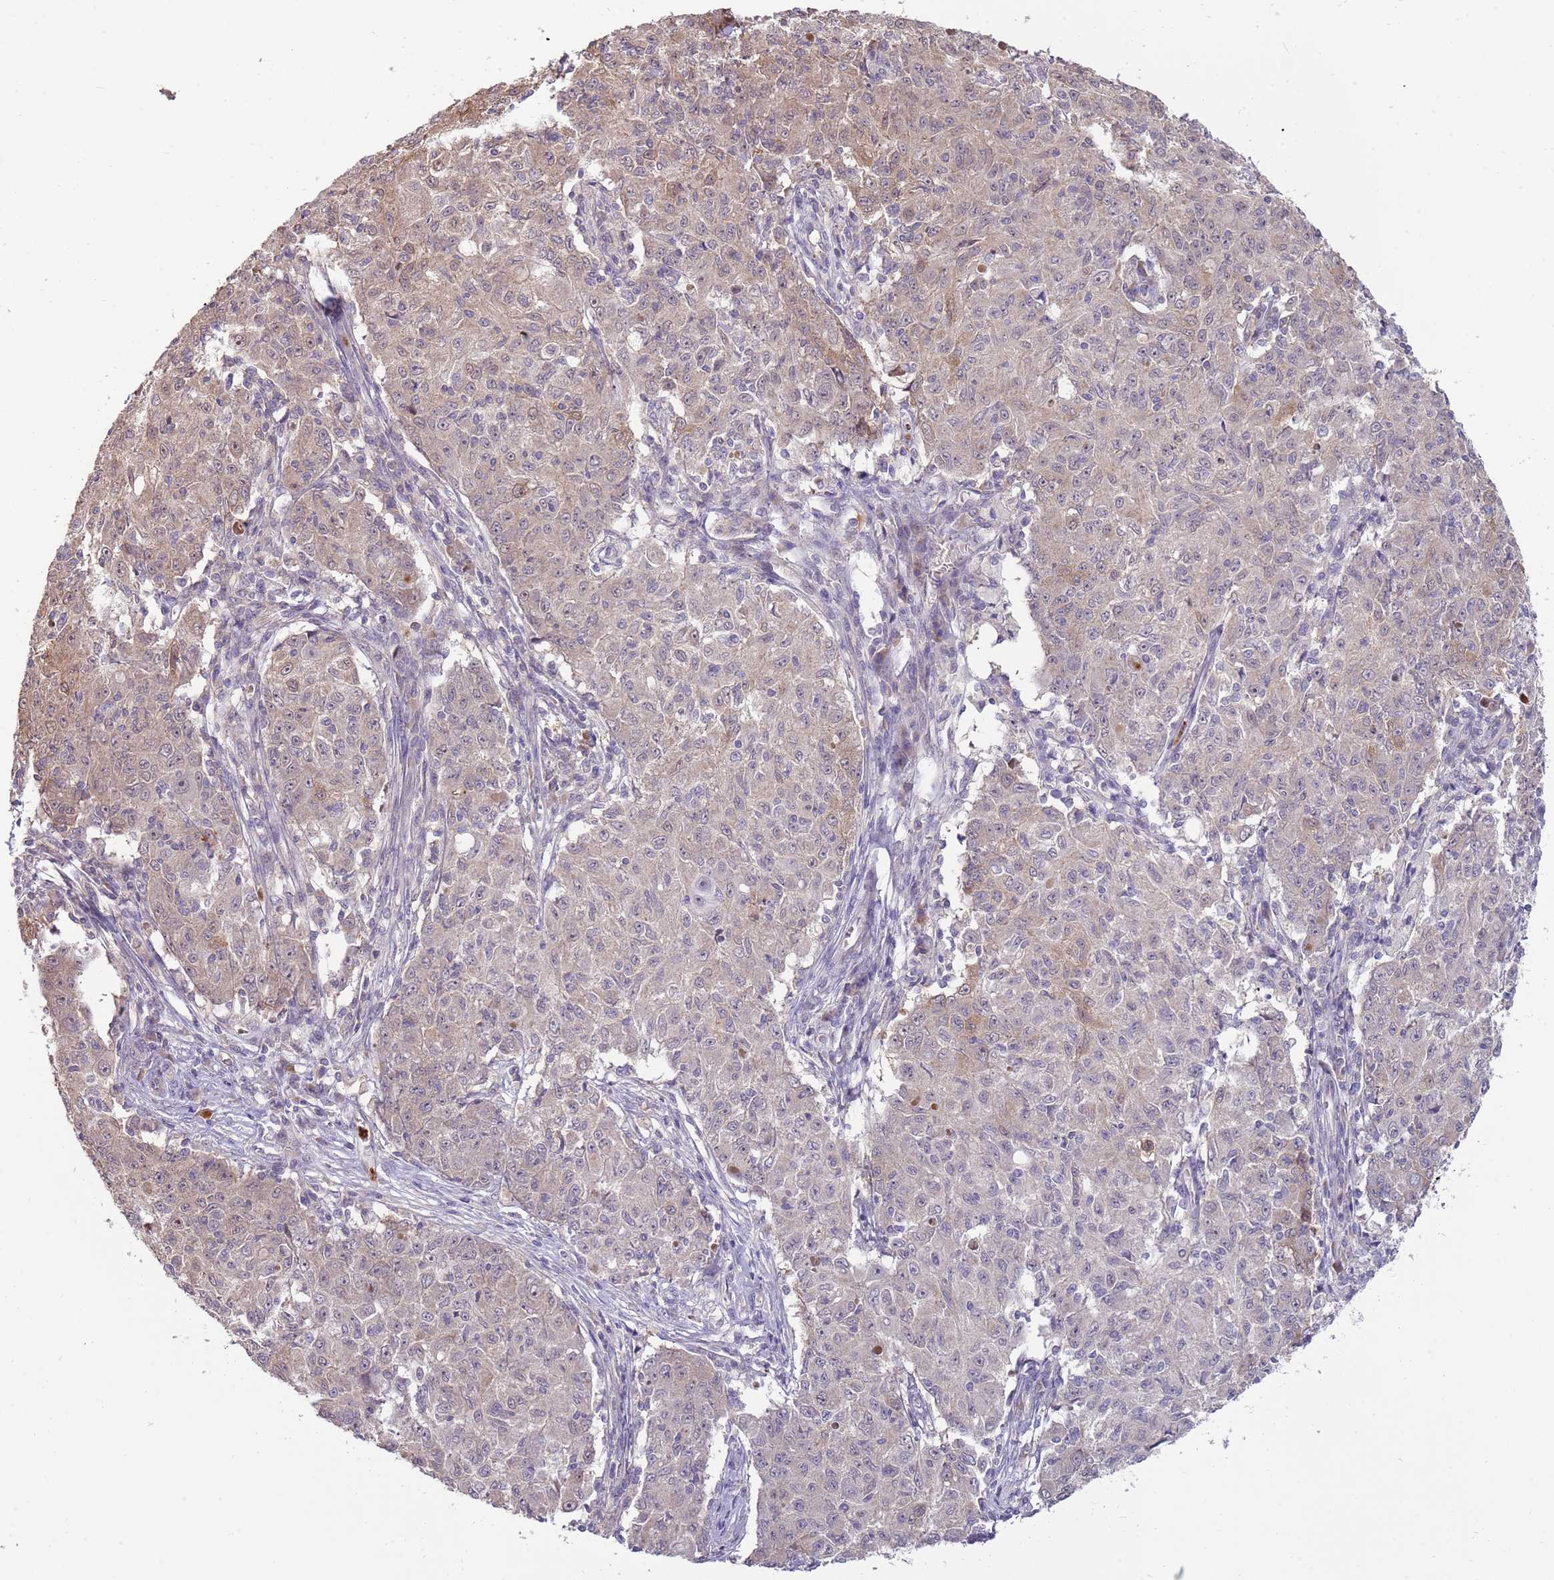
{"staining": {"intensity": "weak", "quantity": "25%-75%", "location": "cytoplasmic/membranous,nuclear"}, "tissue": "ovarian cancer", "cell_type": "Tumor cells", "image_type": "cancer", "snomed": [{"axis": "morphology", "description": "Carcinoma, endometroid"}, {"axis": "topography", "description": "Ovary"}], "caption": "Ovarian endometroid carcinoma tissue shows weak cytoplasmic/membranous and nuclear expression in approximately 25%-75% of tumor cells", "gene": "NBPF6", "patient": {"sex": "female", "age": 42}}